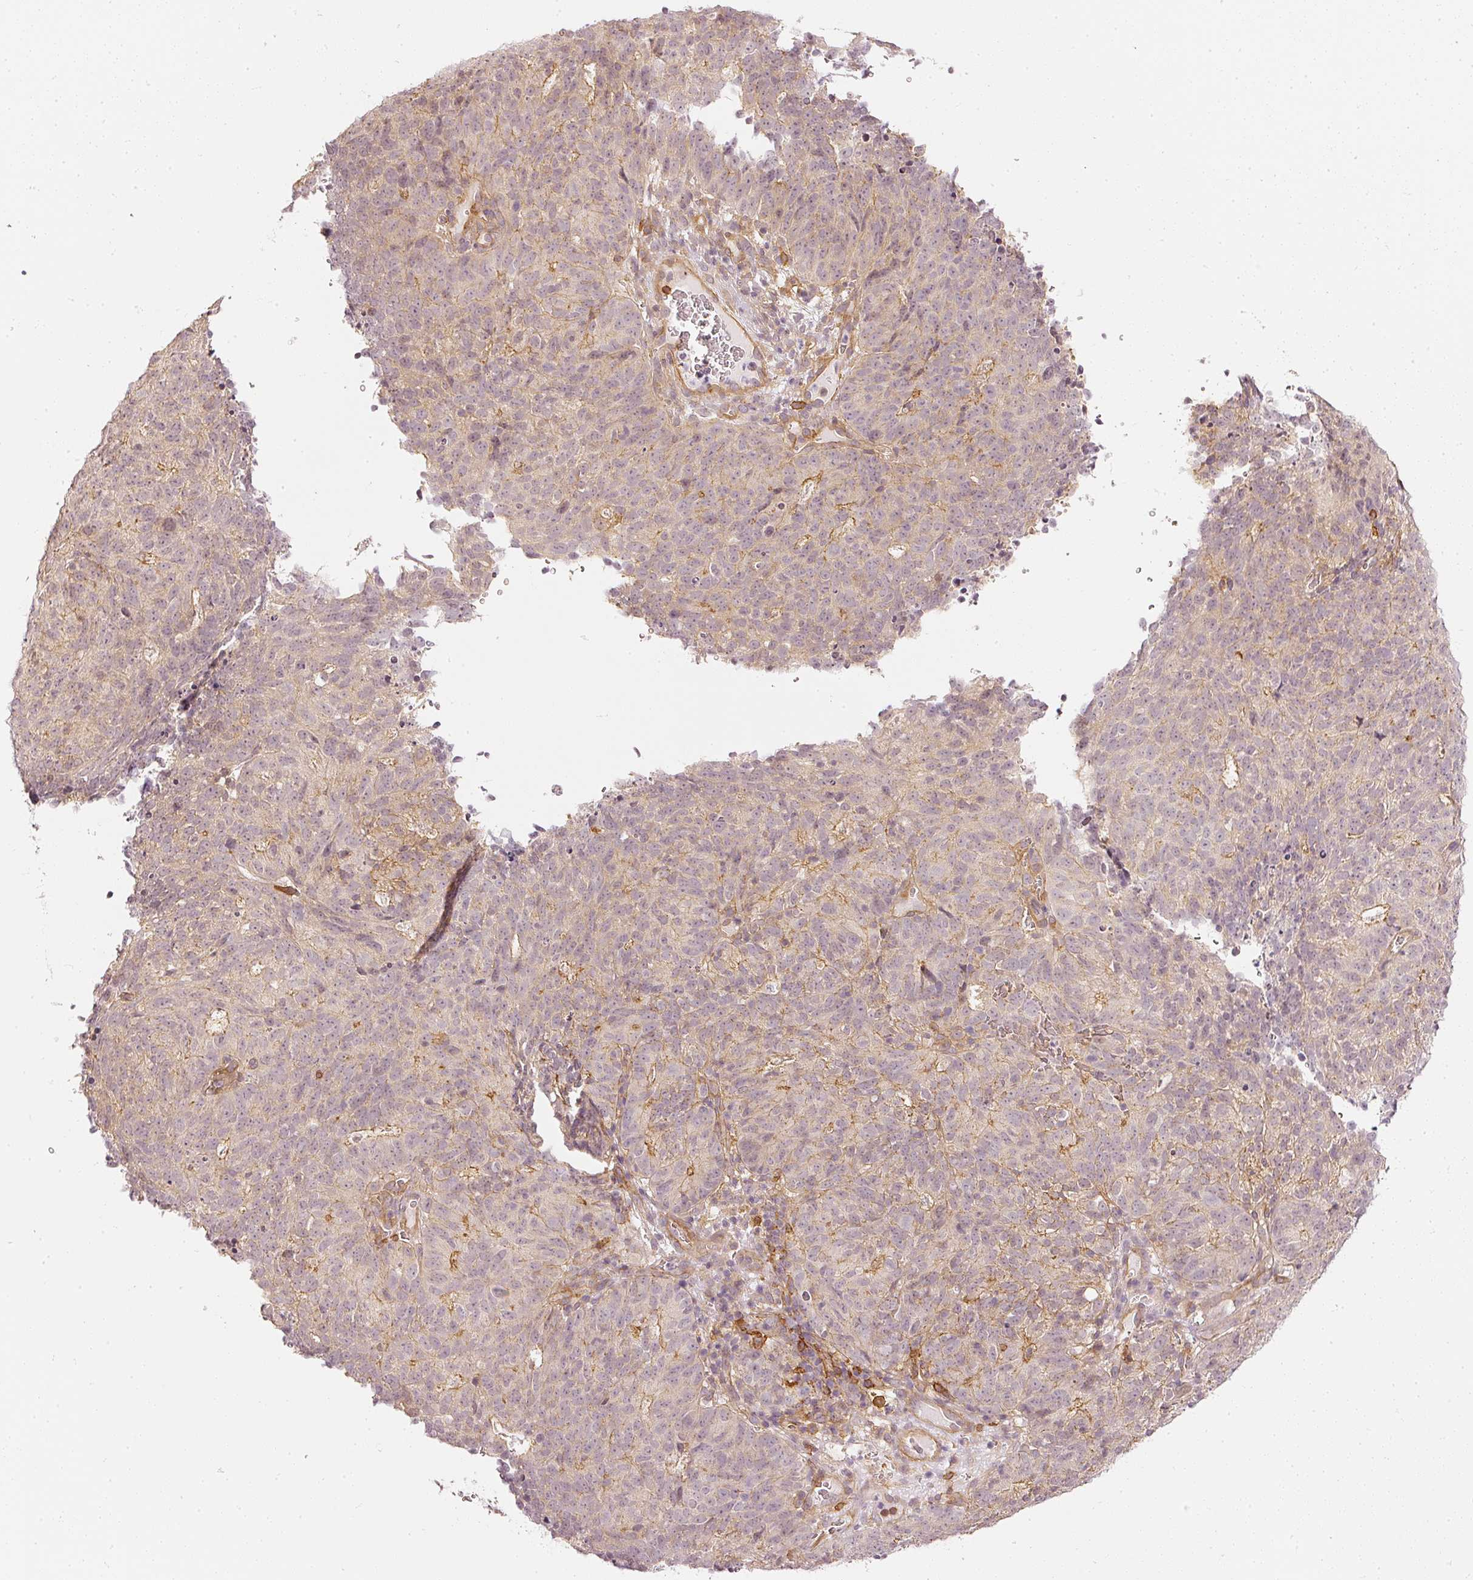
{"staining": {"intensity": "moderate", "quantity": "<25%", "location": "cytoplasmic/membranous"}, "tissue": "cervical cancer", "cell_type": "Tumor cells", "image_type": "cancer", "snomed": [{"axis": "morphology", "description": "Adenocarcinoma, NOS"}, {"axis": "topography", "description": "Cervix"}], "caption": "A brown stain shows moderate cytoplasmic/membranous staining of a protein in adenocarcinoma (cervical) tumor cells.", "gene": "DRD2", "patient": {"sex": "female", "age": 38}}